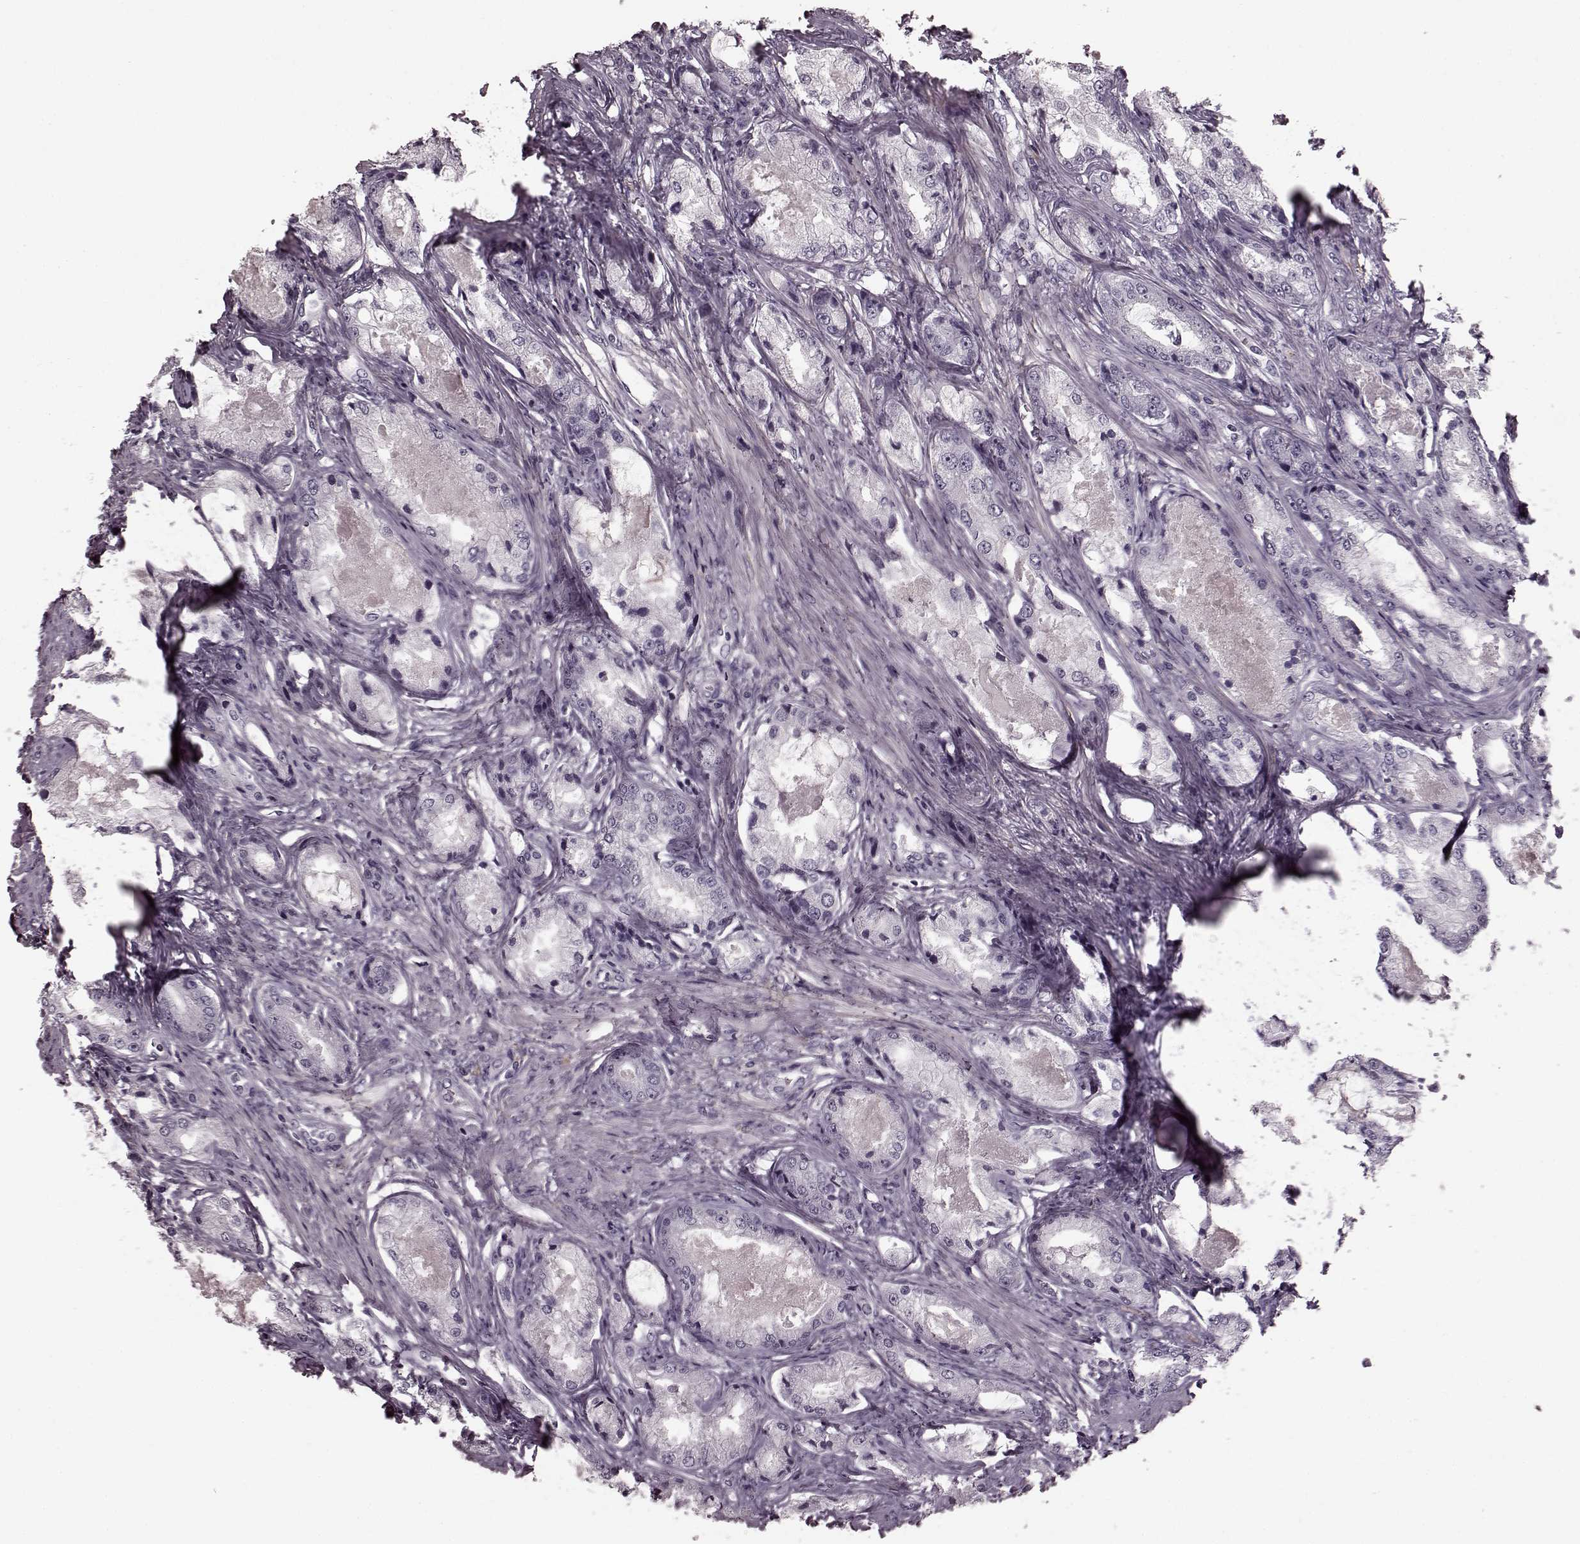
{"staining": {"intensity": "negative", "quantity": "none", "location": "none"}, "tissue": "prostate cancer", "cell_type": "Tumor cells", "image_type": "cancer", "snomed": [{"axis": "morphology", "description": "Adenocarcinoma, Low grade"}, {"axis": "topography", "description": "Prostate"}], "caption": "Tumor cells show no significant protein positivity in low-grade adenocarcinoma (prostate).", "gene": "CST7", "patient": {"sex": "male", "age": 68}}